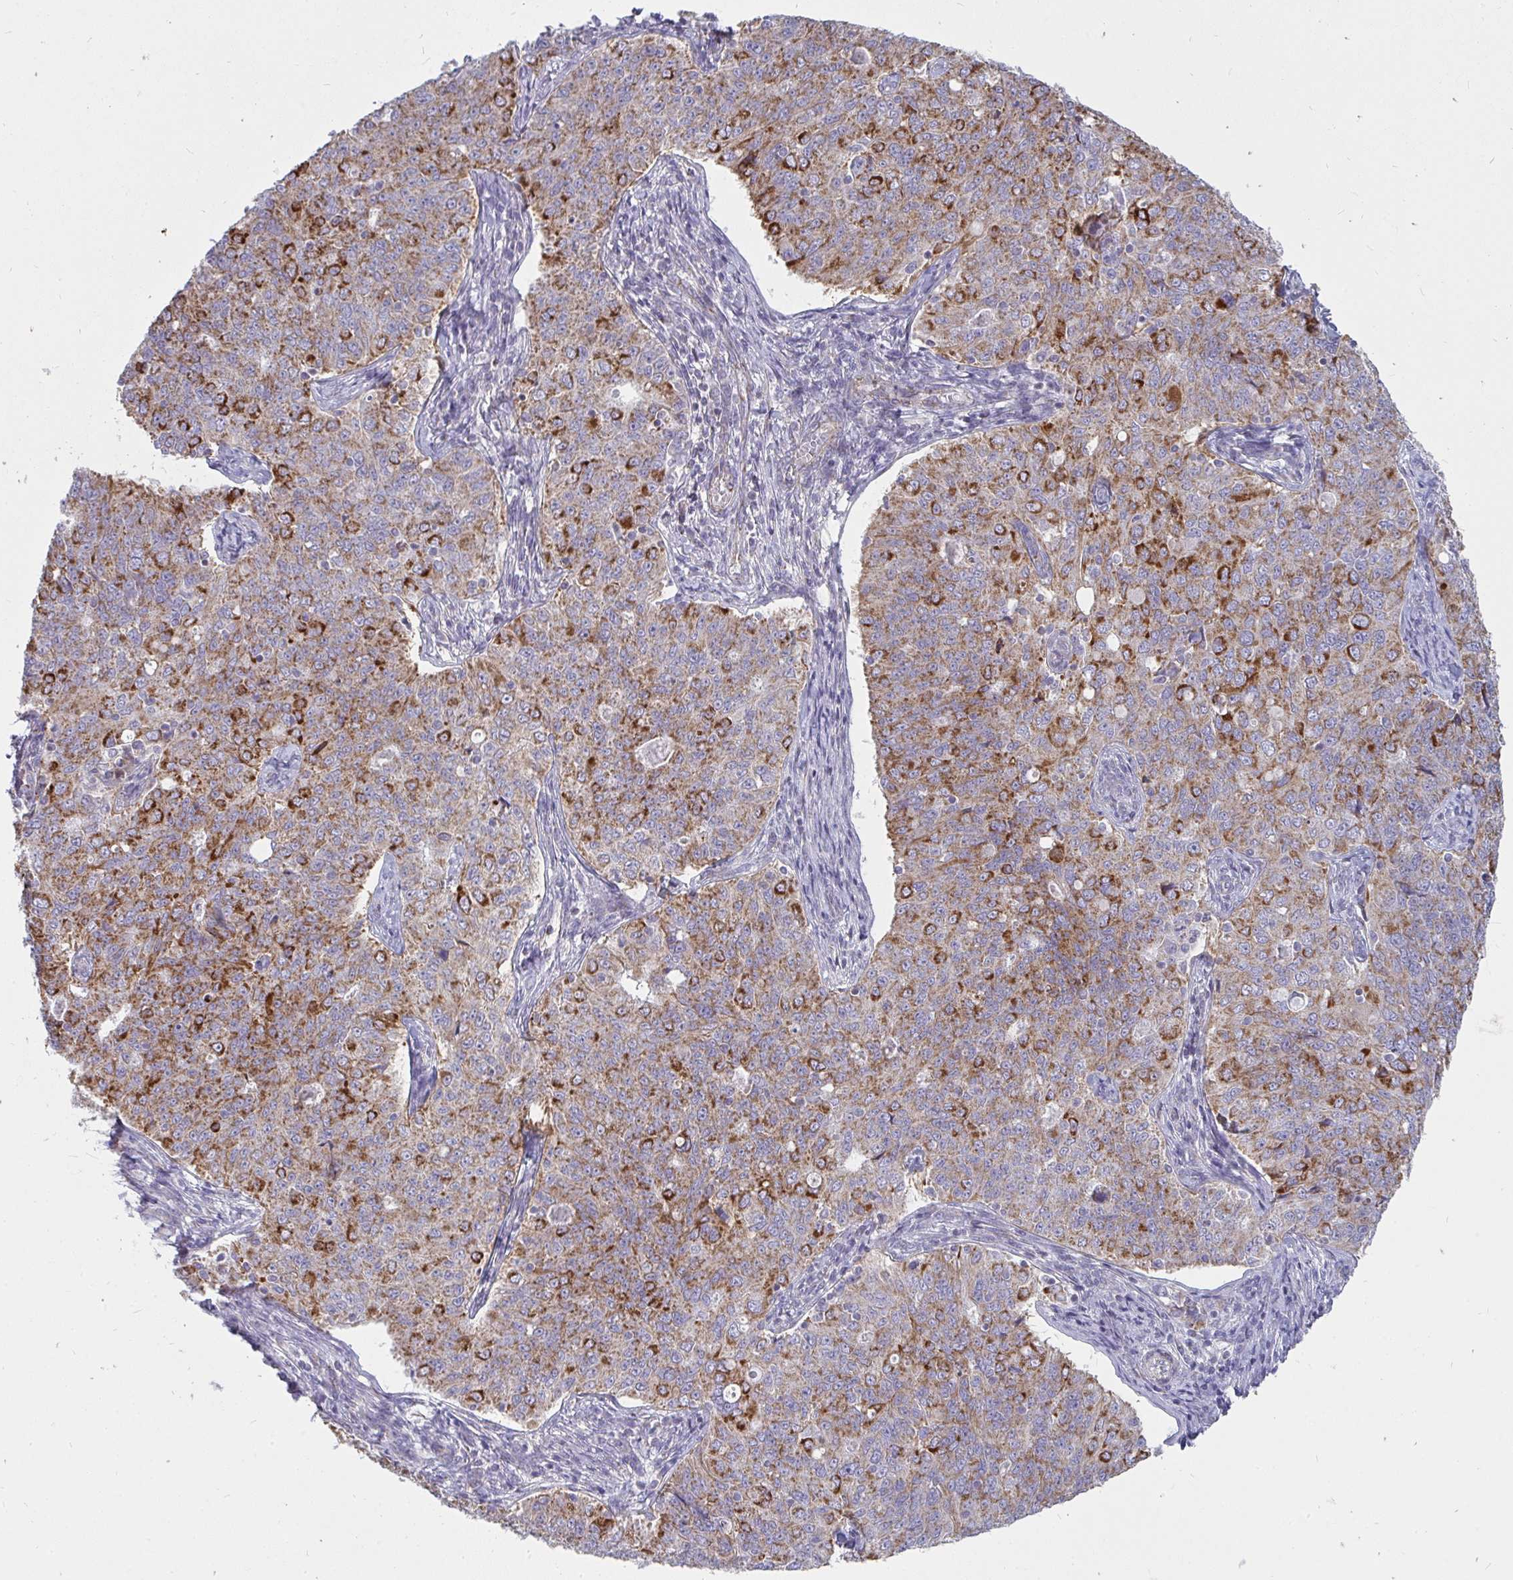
{"staining": {"intensity": "moderate", "quantity": ">75%", "location": "cytoplasmic/membranous"}, "tissue": "endometrial cancer", "cell_type": "Tumor cells", "image_type": "cancer", "snomed": [{"axis": "morphology", "description": "Adenocarcinoma, NOS"}, {"axis": "topography", "description": "Endometrium"}], "caption": "Immunohistochemistry (IHC) of endometrial adenocarcinoma demonstrates medium levels of moderate cytoplasmic/membranous positivity in about >75% of tumor cells.", "gene": "FAHD1", "patient": {"sex": "female", "age": 43}}